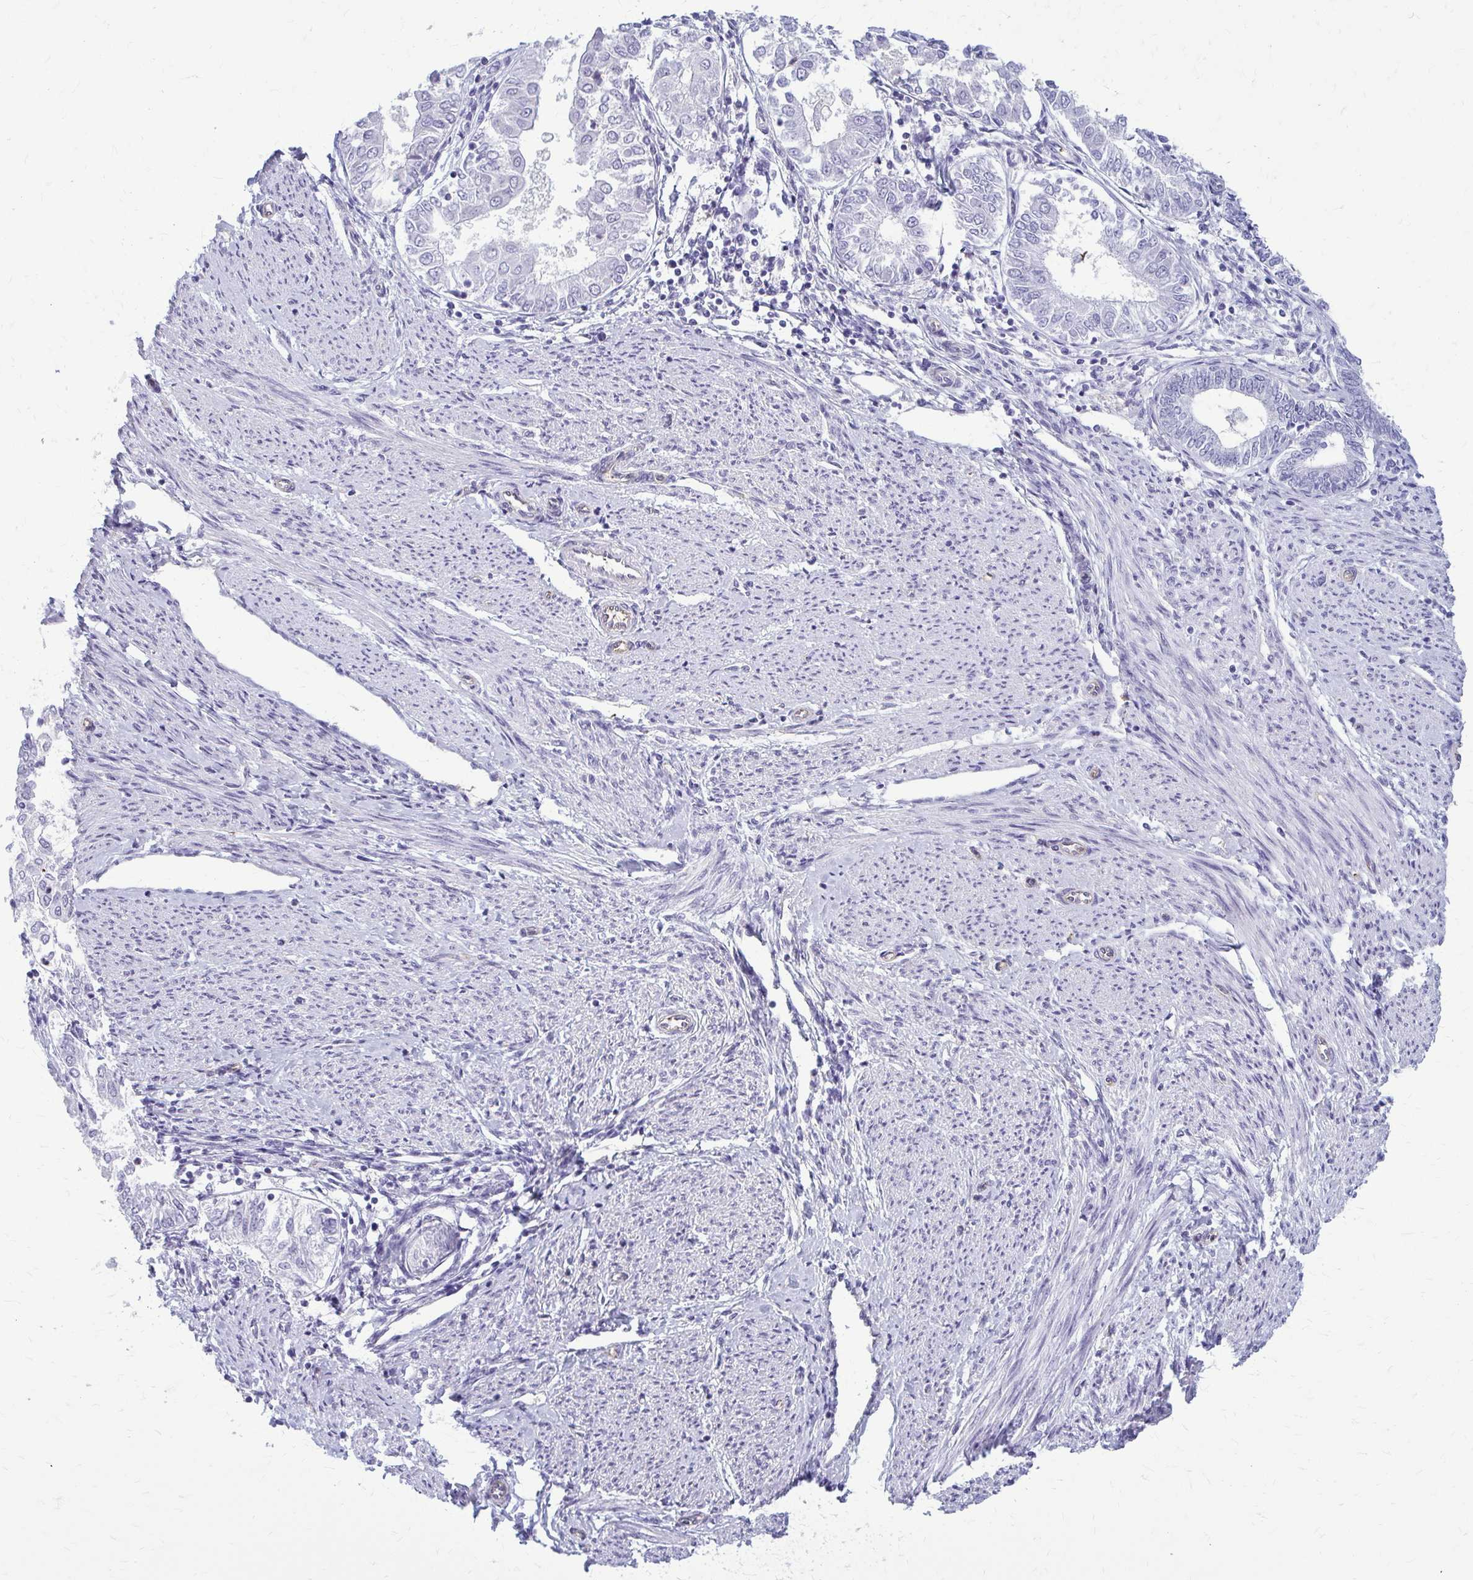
{"staining": {"intensity": "negative", "quantity": "none", "location": "none"}, "tissue": "endometrial cancer", "cell_type": "Tumor cells", "image_type": "cancer", "snomed": [{"axis": "morphology", "description": "Adenocarcinoma, NOS"}, {"axis": "topography", "description": "Endometrium"}], "caption": "Tumor cells show no significant positivity in endometrial cancer. (Immunohistochemistry, brightfield microscopy, high magnification).", "gene": "DEPP1", "patient": {"sex": "female", "age": 68}}